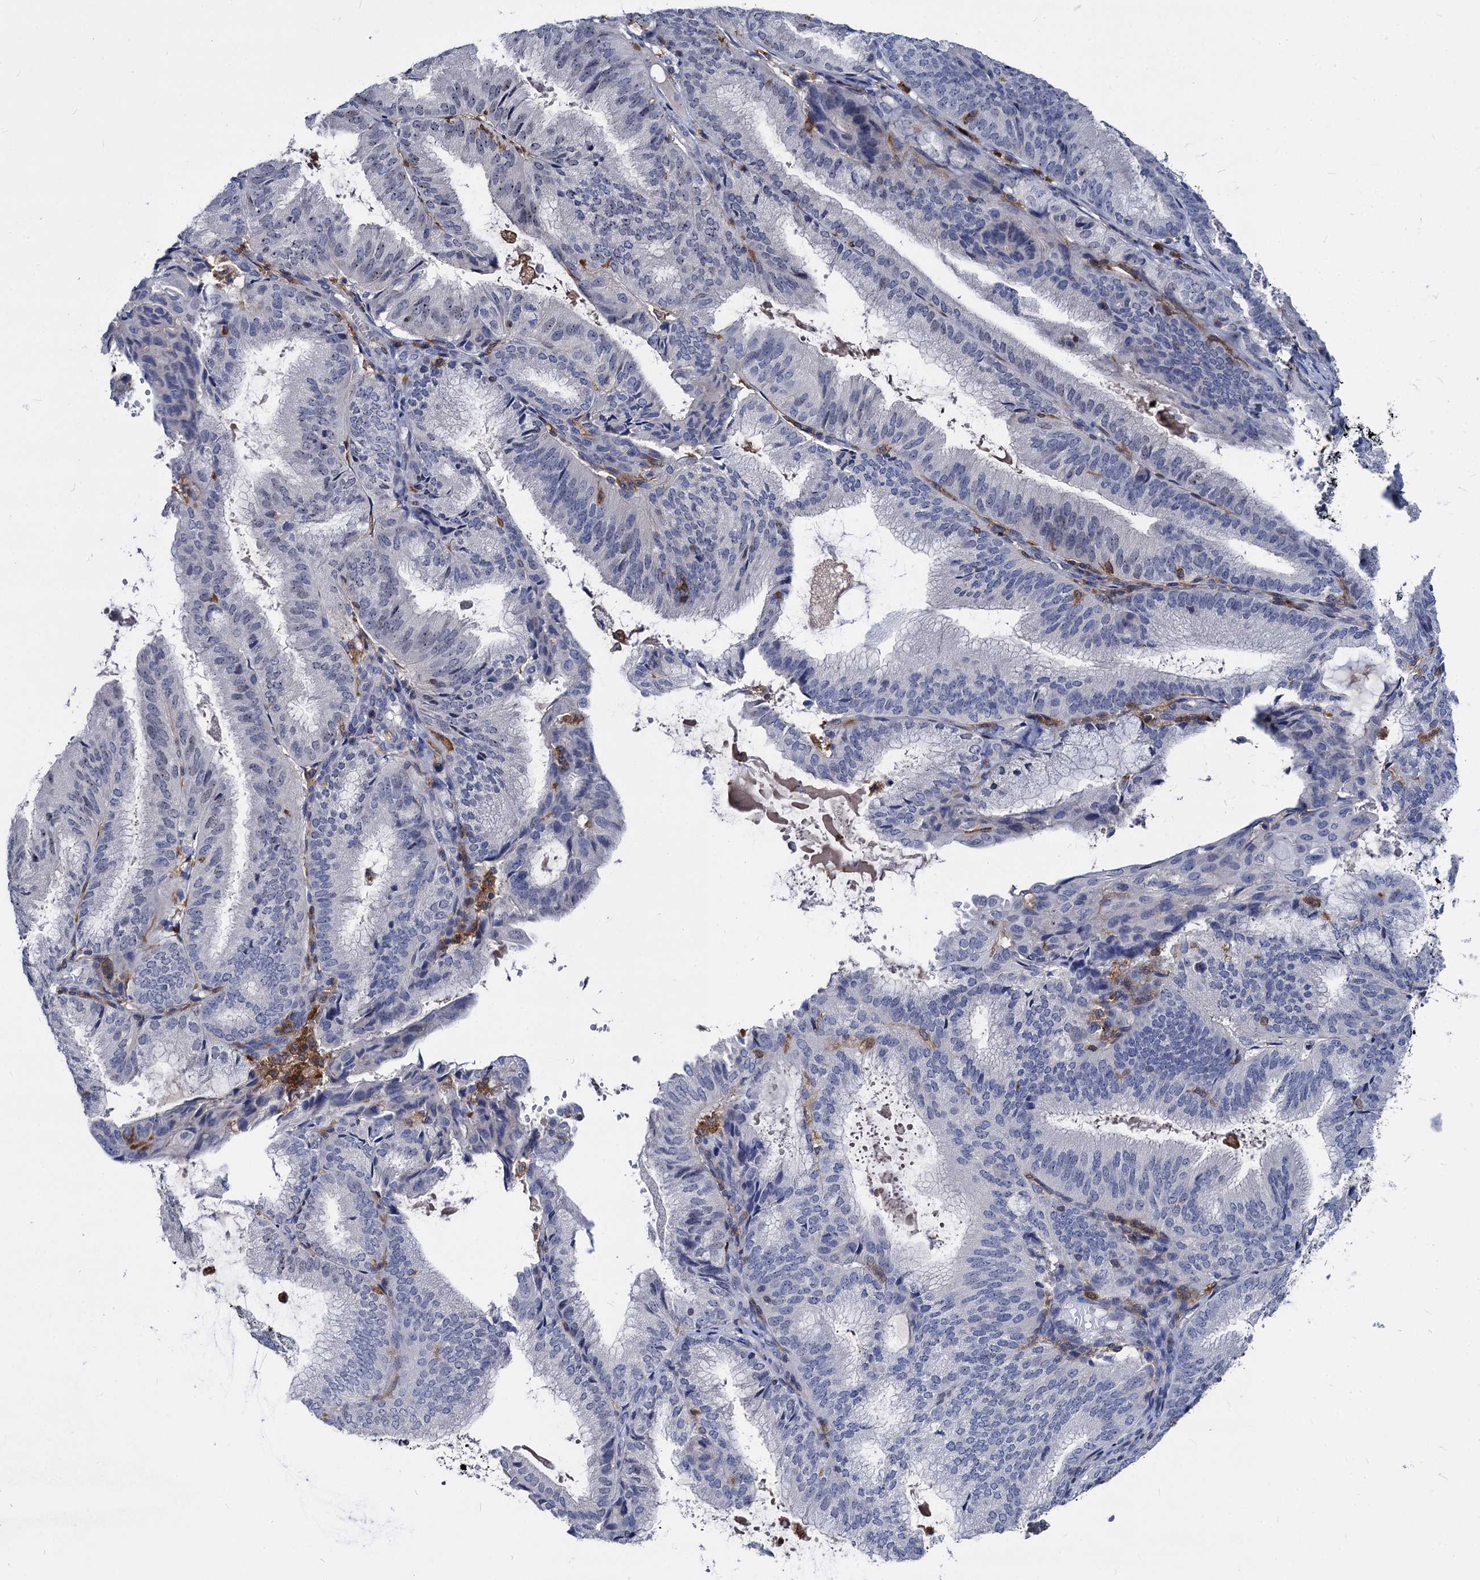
{"staining": {"intensity": "negative", "quantity": "none", "location": "none"}, "tissue": "endometrial cancer", "cell_type": "Tumor cells", "image_type": "cancer", "snomed": [{"axis": "morphology", "description": "Adenocarcinoma, NOS"}, {"axis": "topography", "description": "Endometrium"}], "caption": "Tumor cells show no significant expression in endometrial adenocarcinoma.", "gene": "RHOG", "patient": {"sex": "female", "age": 49}}